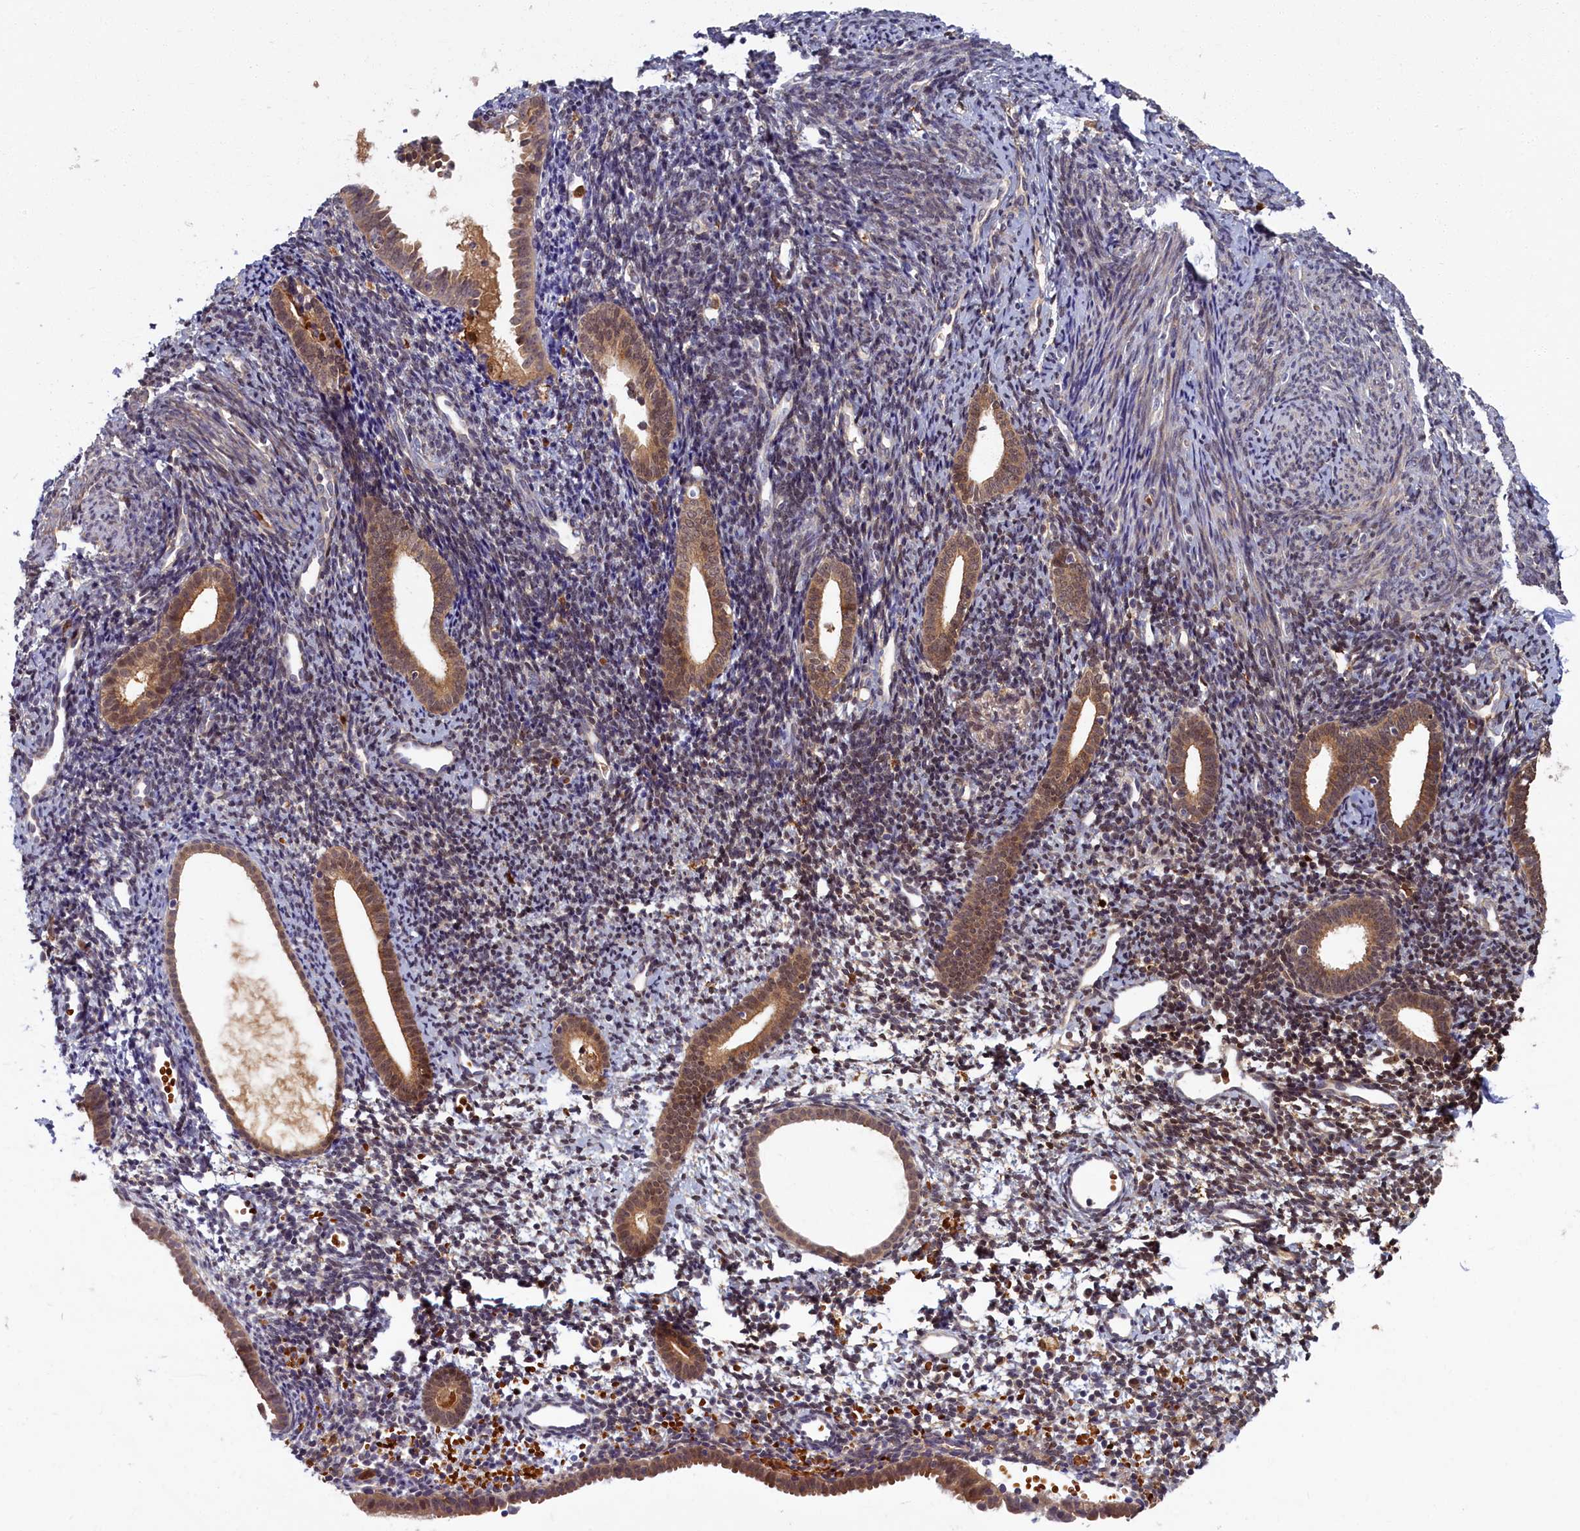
{"staining": {"intensity": "moderate", "quantity": "<25%", "location": "nuclear"}, "tissue": "endometrium", "cell_type": "Cells in endometrial stroma", "image_type": "normal", "snomed": [{"axis": "morphology", "description": "Normal tissue, NOS"}, {"axis": "topography", "description": "Endometrium"}], "caption": "Endometrium stained for a protein (brown) exhibits moderate nuclear positive expression in about <25% of cells in endometrial stroma.", "gene": "BLVRB", "patient": {"sex": "female", "age": 56}}